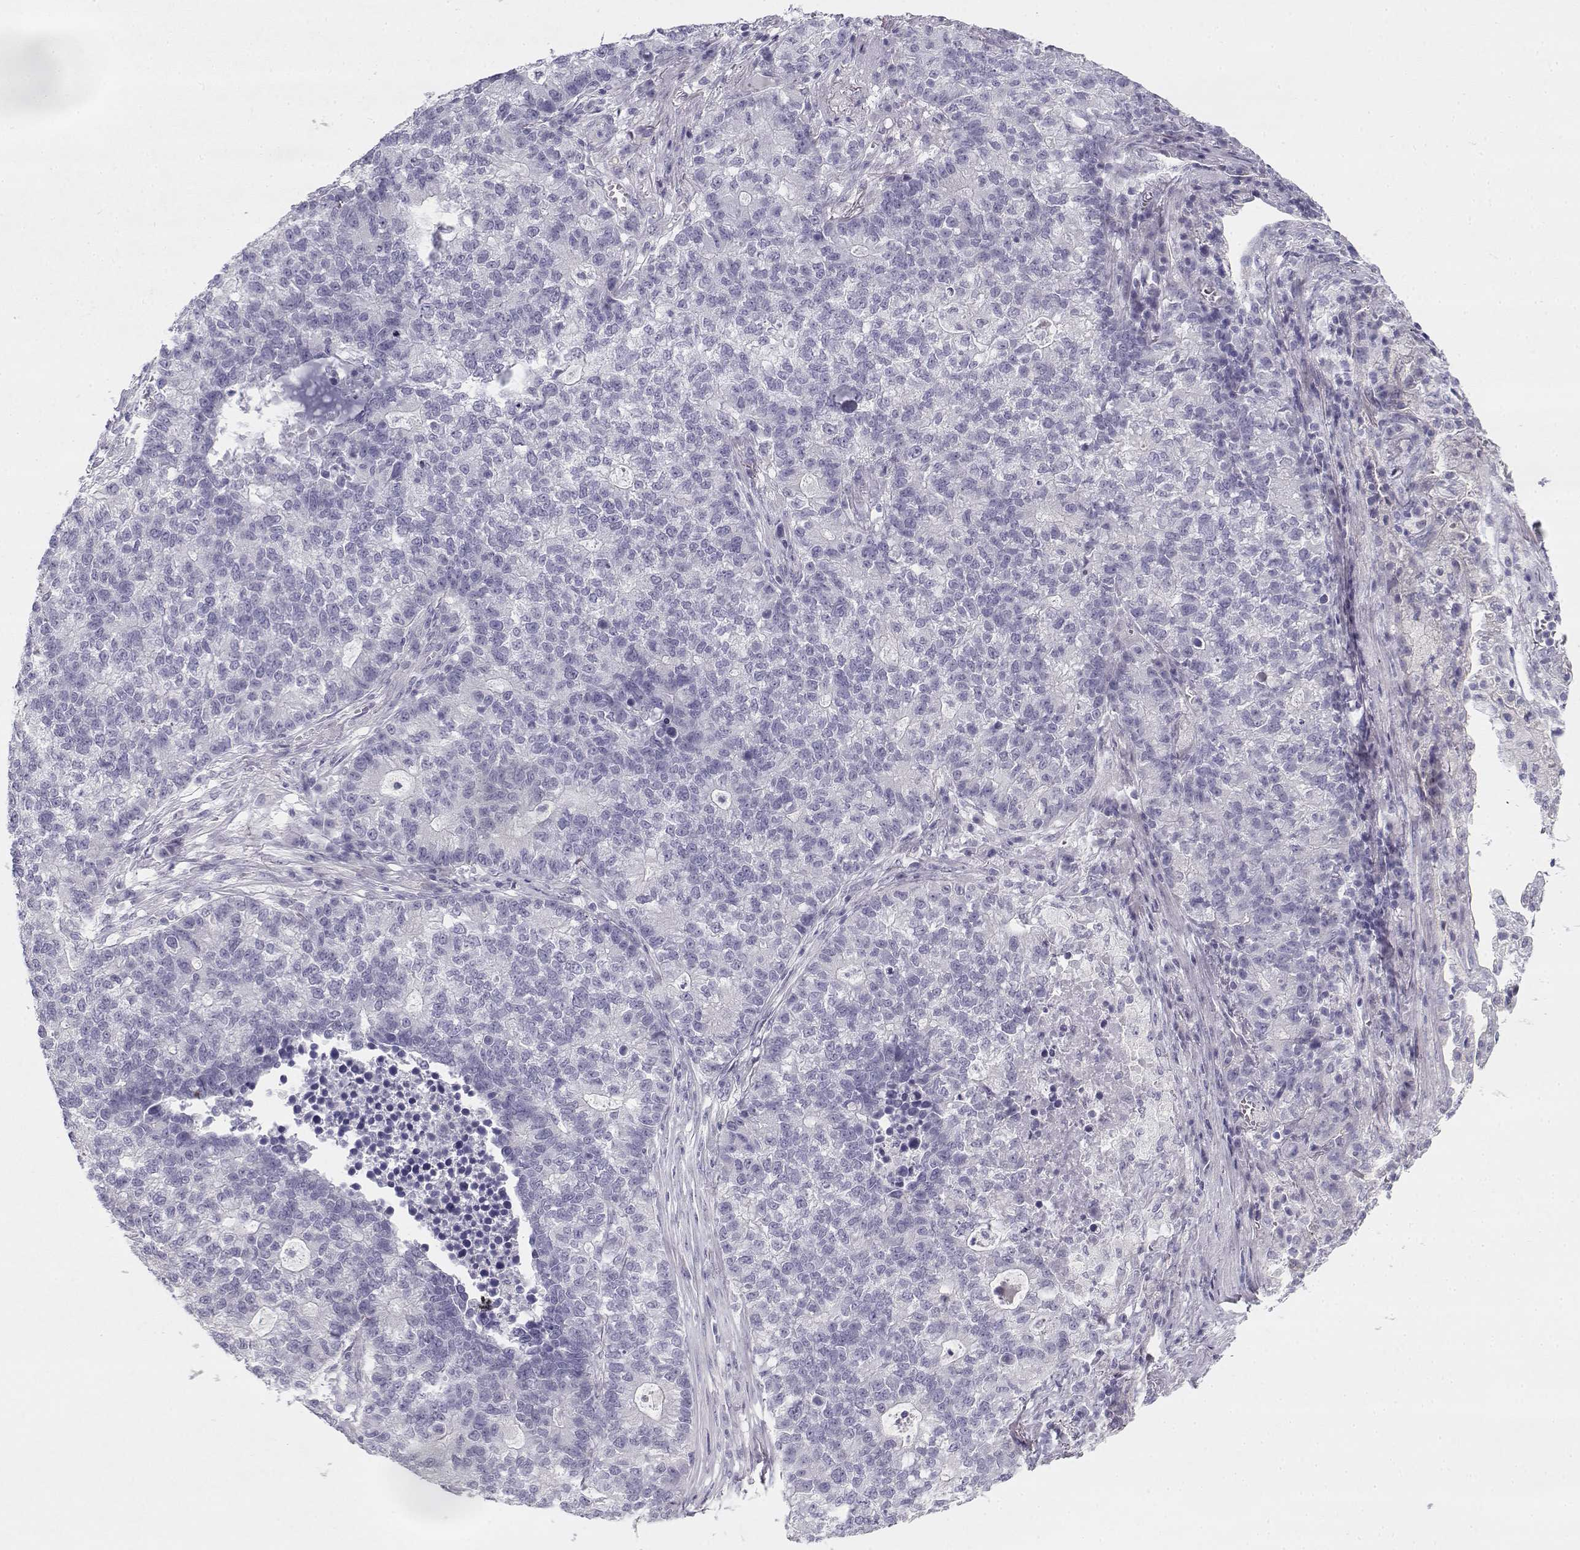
{"staining": {"intensity": "negative", "quantity": "none", "location": "none"}, "tissue": "lung cancer", "cell_type": "Tumor cells", "image_type": "cancer", "snomed": [{"axis": "morphology", "description": "Adenocarcinoma, NOS"}, {"axis": "topography", "description": "Lung"}], "caption": "The immunohistochemistry (IHC) image has no significant expression in tumor cells of lung adenocarcinoma tissue.", "gene": "CREB3L3", "patient": {"sex": "male", "age": 57}}